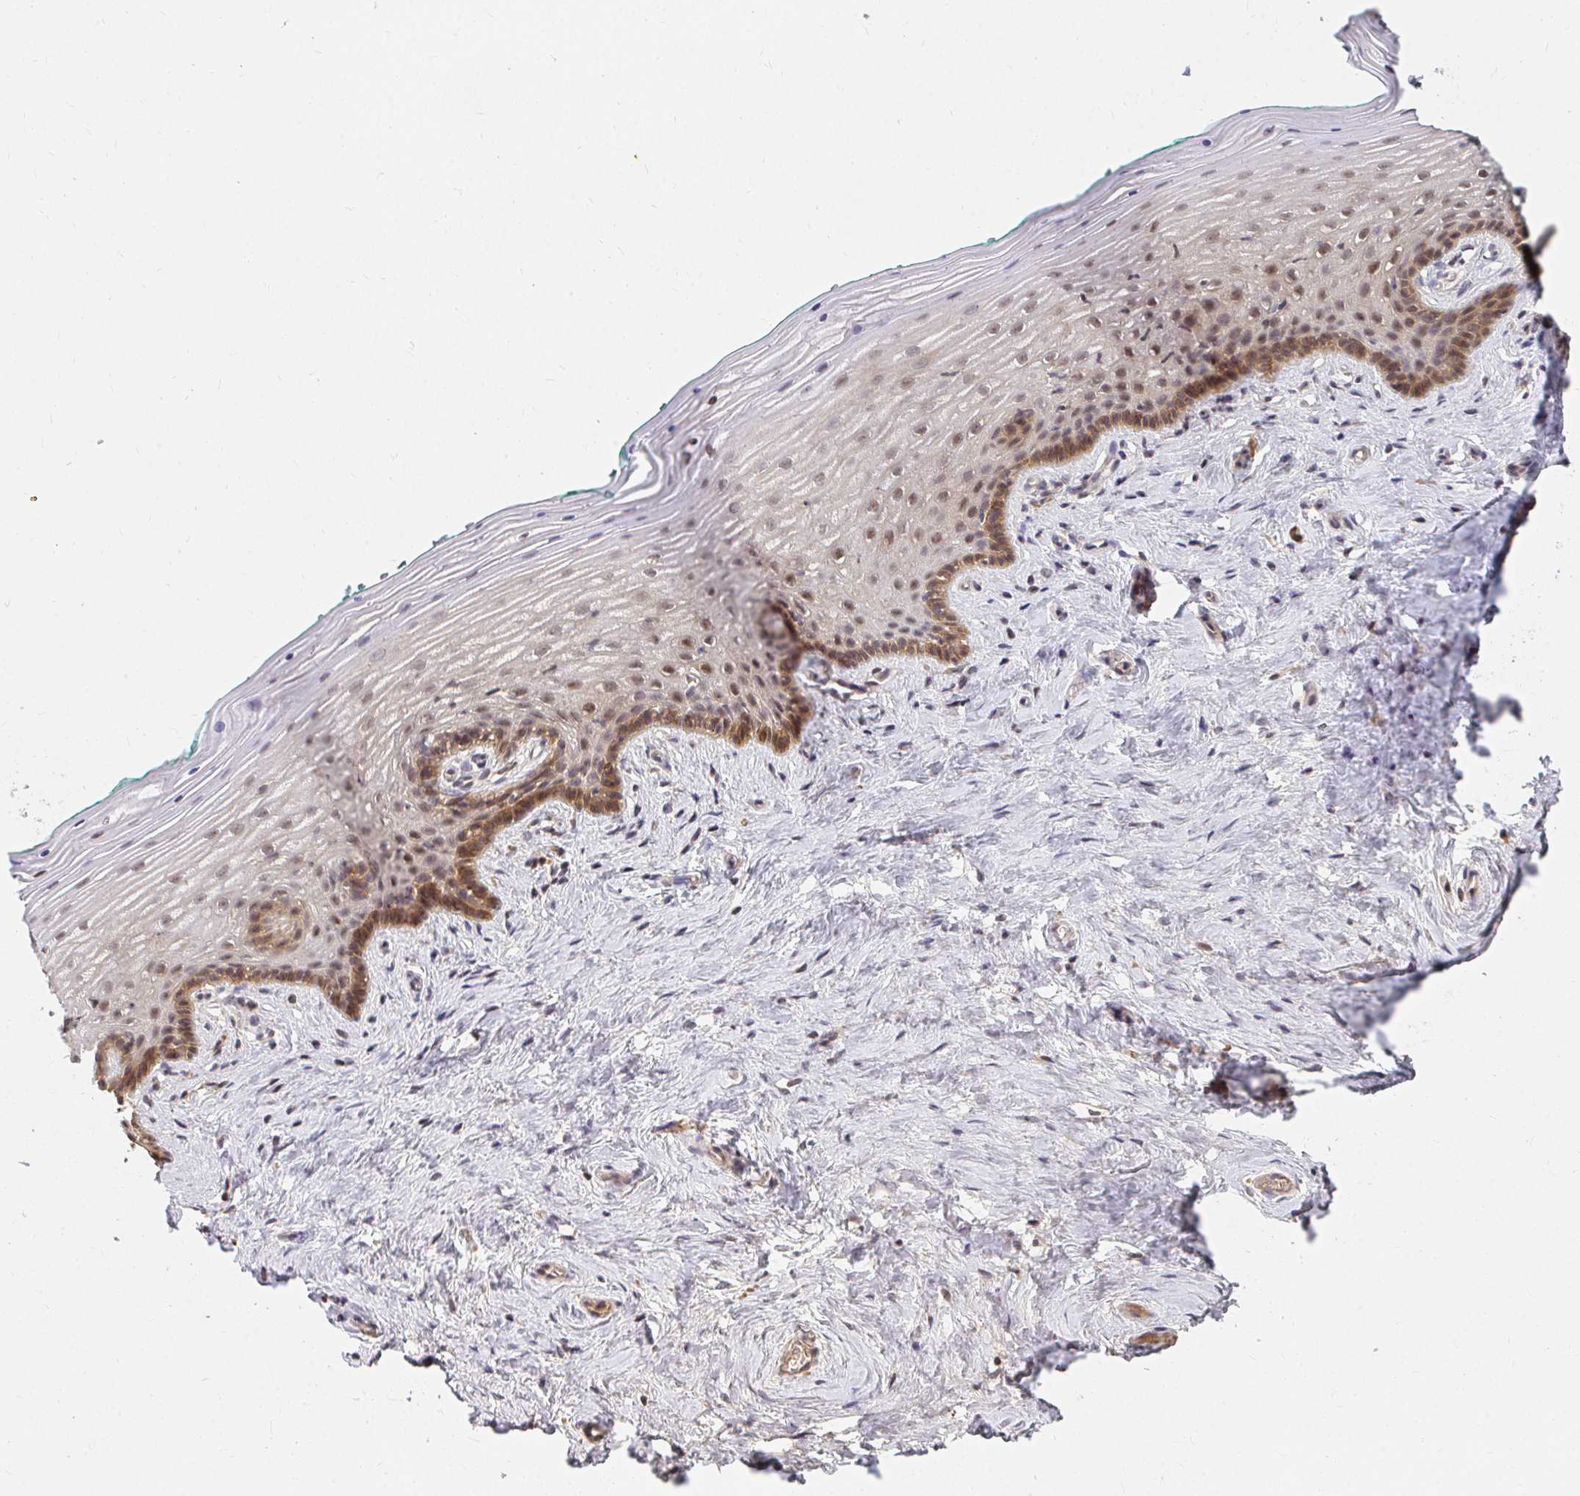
{"staining": {"intensity": "moderate", "quantity": "25%-75%", "location": "cytoplasmic/membranous,nuclear"}, "tissue": "vagina", "cell_type": "Squamous epithelial cells", "image_type": "normal", "snomed": [{"axis": "morphology", "description": "Normal tissue, NOS"}, {"axis": "topography", "description": "Vagina"}], "caption": "High-power microscopy captured an immunohistochemistry histopathology image of benign vagina, revealing moderate cytoplasmic/membranous,nuclear positivity in about 25%-75% of squamous epithelial cells. The protein of interest is shown in brown color, while the nuclei are stained blue.", "gene": "ANK3", "patient": {"sex": "female", "age": 45}}